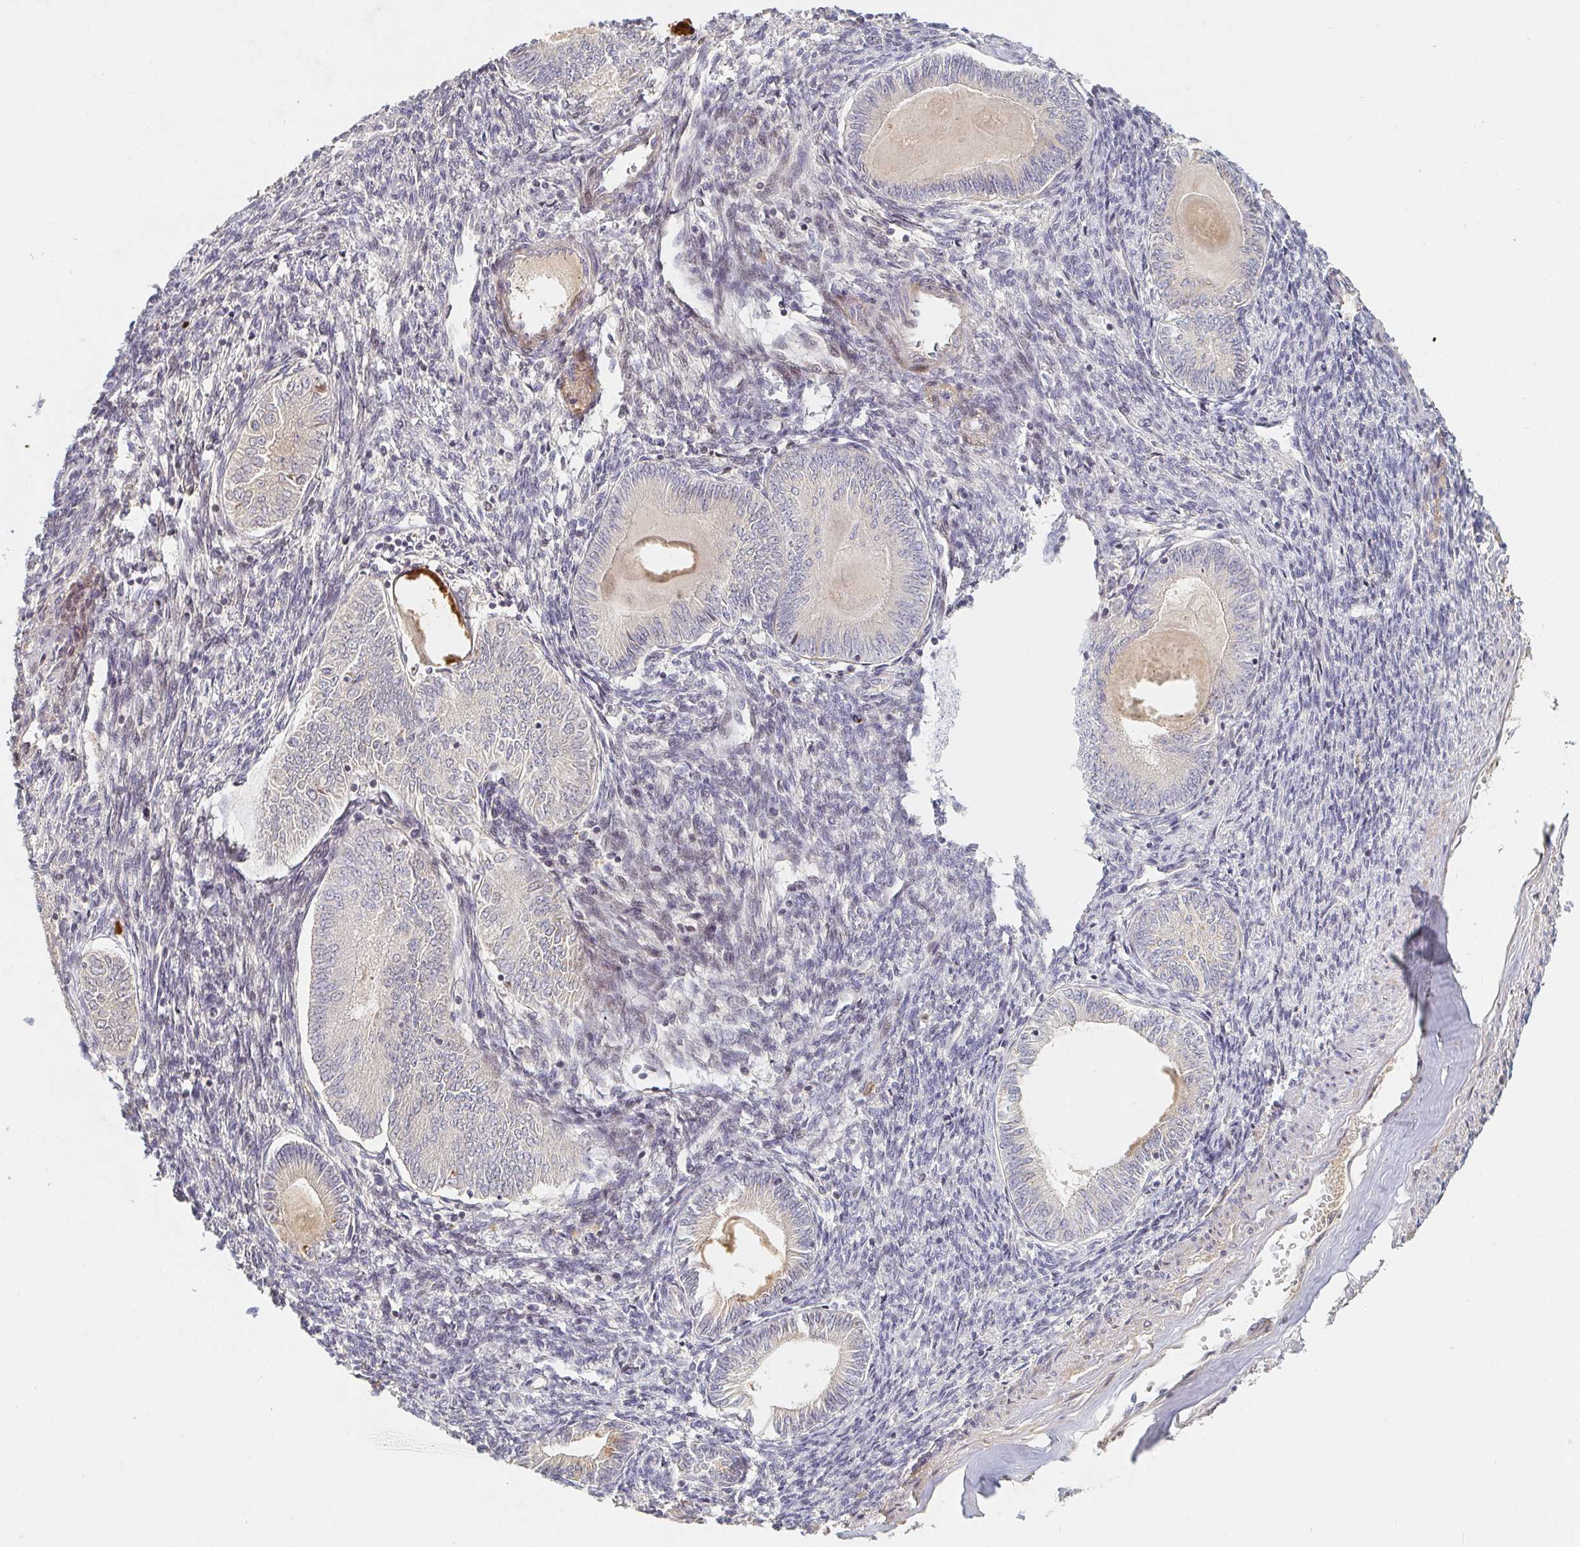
{"staining": {"intensity": "negative", "quantity": "none", "location": "none"}, "tissue": "endometrial cancer", "cell_type": "Tumor cells", "image_type": "cancer", "snomed": [{"axis": "morphology", "description": "Carcinoma, NOS"}, {"axis": "topography", "description": "Uterus"}], "caption": "Carcinoma (endometrial) was stained to show a protein in brown. There is no significant expression in tumor cells.", "gene": "NME9", "patient": {"sex": "female", "age": 76}}